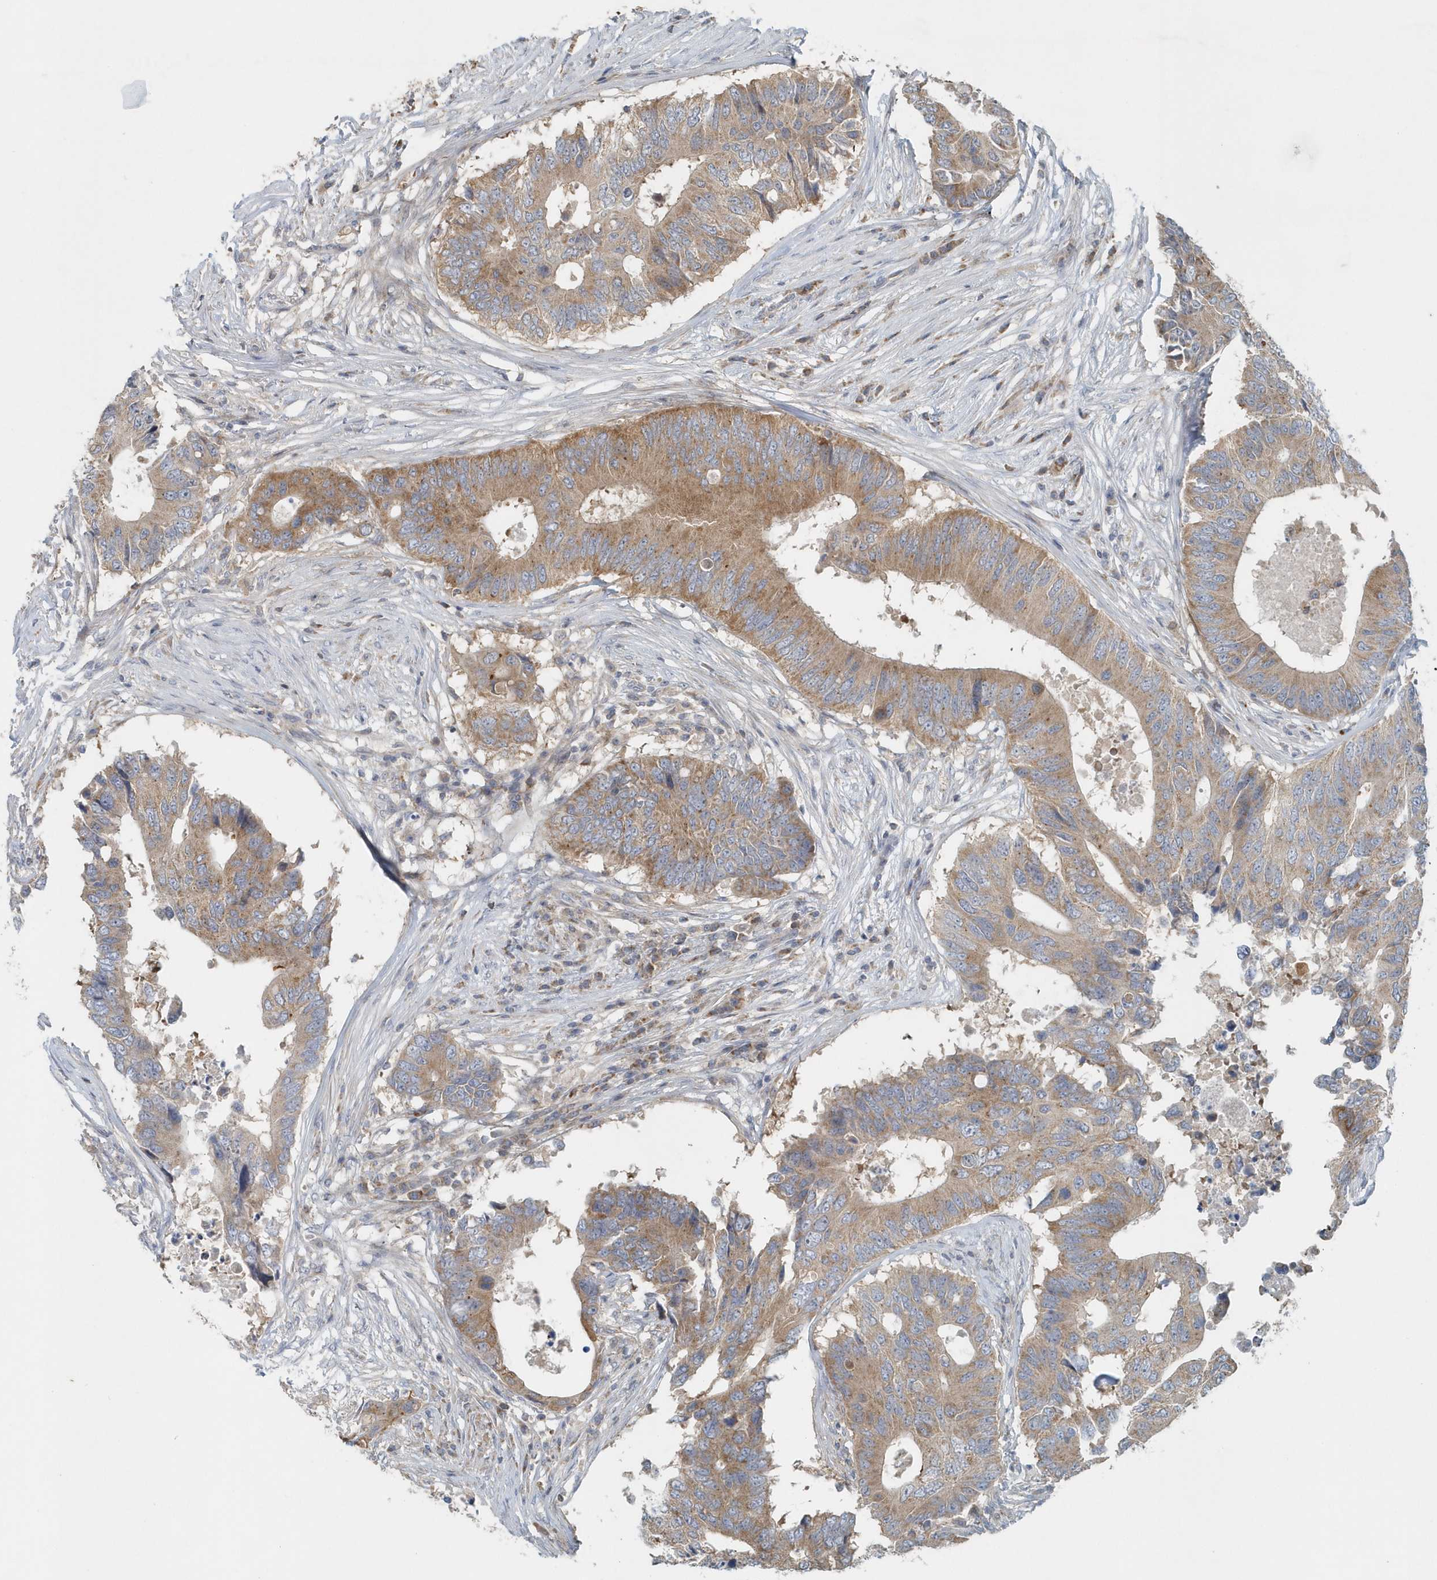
{"staining": {"intensity": "moderate", "quantity": ">75%", "location": "cytoplasmic/membranous"}, "tissue": "colorectal cancer", "cell_type": "Tumor cells", "image_type": "cancer", "snomed": [{"axis": "morphology", "description": "Adenocarcinoma, NOS"}, {"axis": "topography", "description": "Colon"}], "caption": "Tumor cells display moderate cytoplasmic/membranous expression in approximately >75% of cells in colorectal cancer.", "gene": "MMUT", "patient": {"sex": "male", "age": 71}}